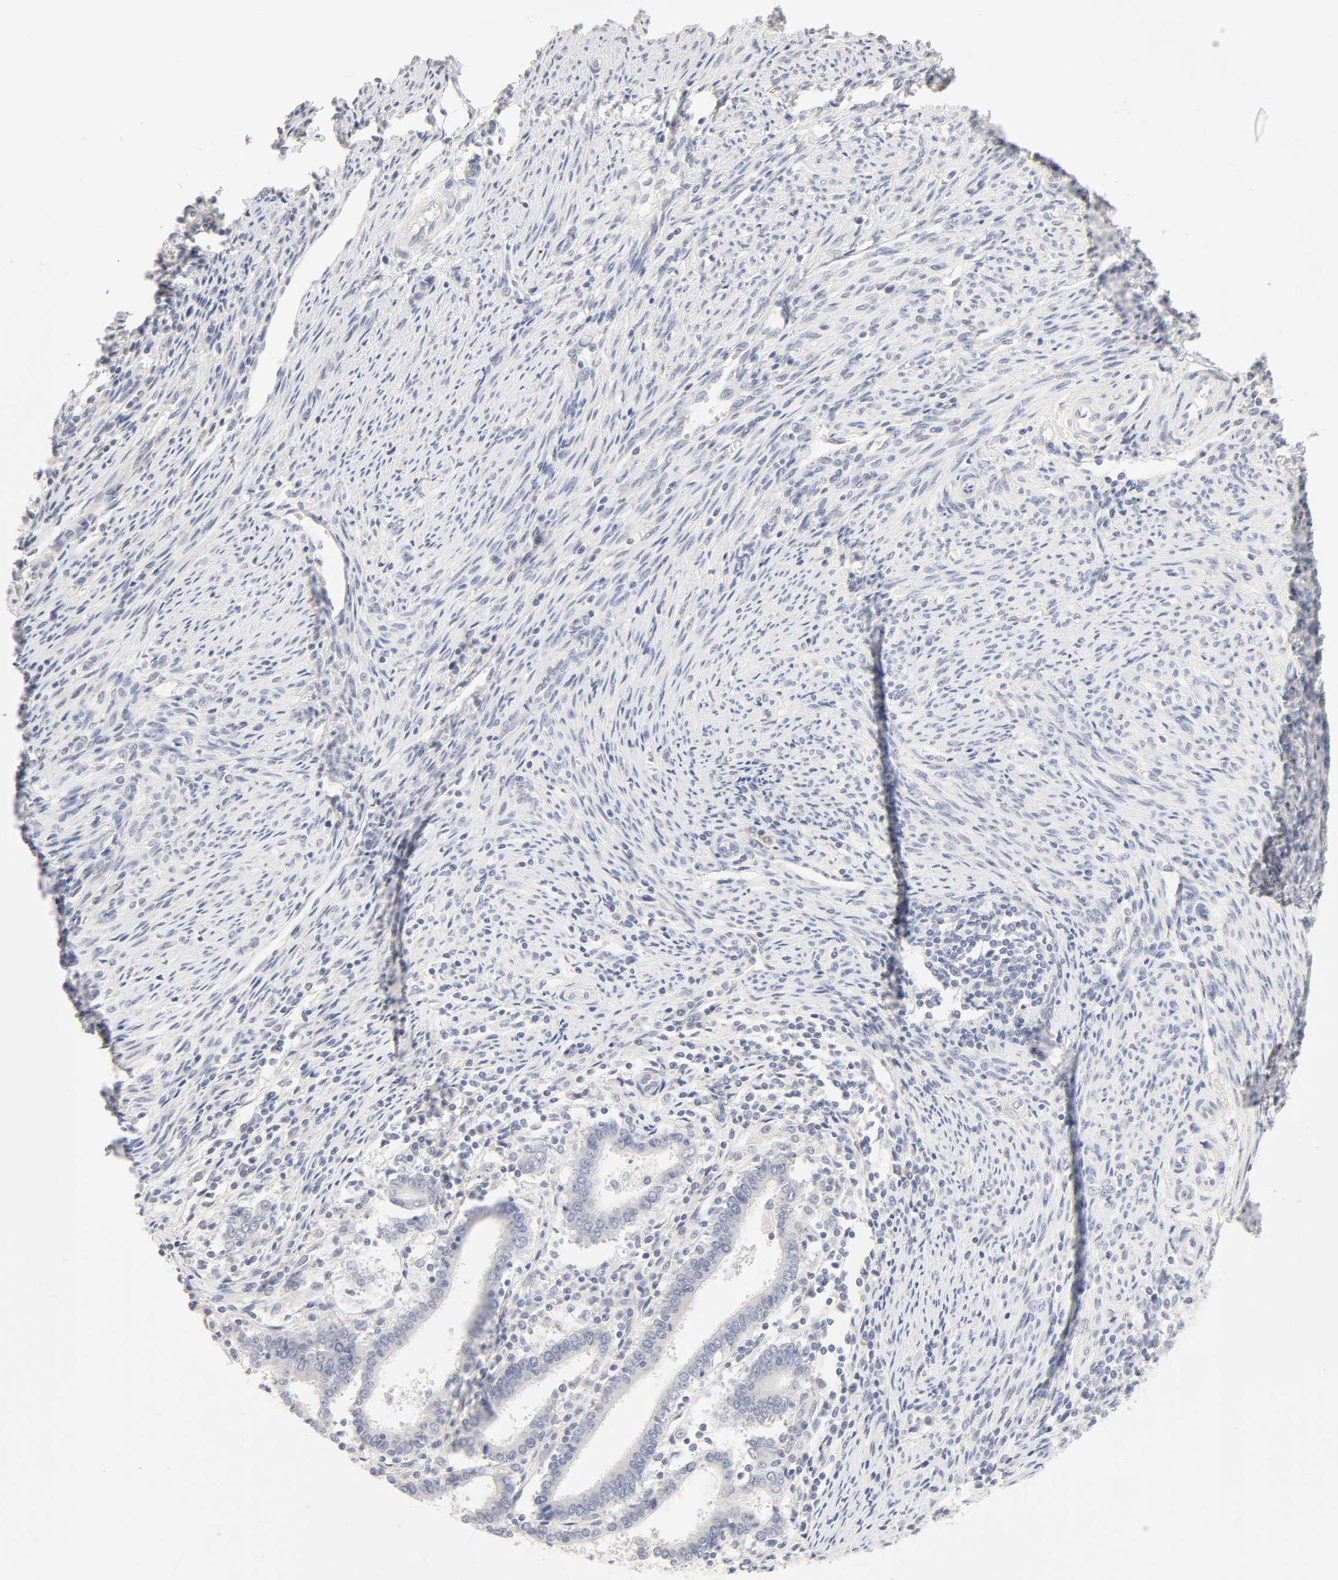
{"staining": {"intensity": "negative", "quantity": "none", "location": "none"}, "tissue": "endometrial cancer", "cell_type": "Tumor cells", "image_type": "cancer", "snomed": [{"axis": "morphology", "description": "Adenocarcinoma, NOS"}, {"axis": "topography", "description": "Uterus"}], "caption": "This is an immunohistochemistry (IHC) histopathology image of adenocarcinoma (endometrial). There is no expression in tumor cells.", "gene": "CYP4B1", "patient": {"sex": "female", "age": 83}}